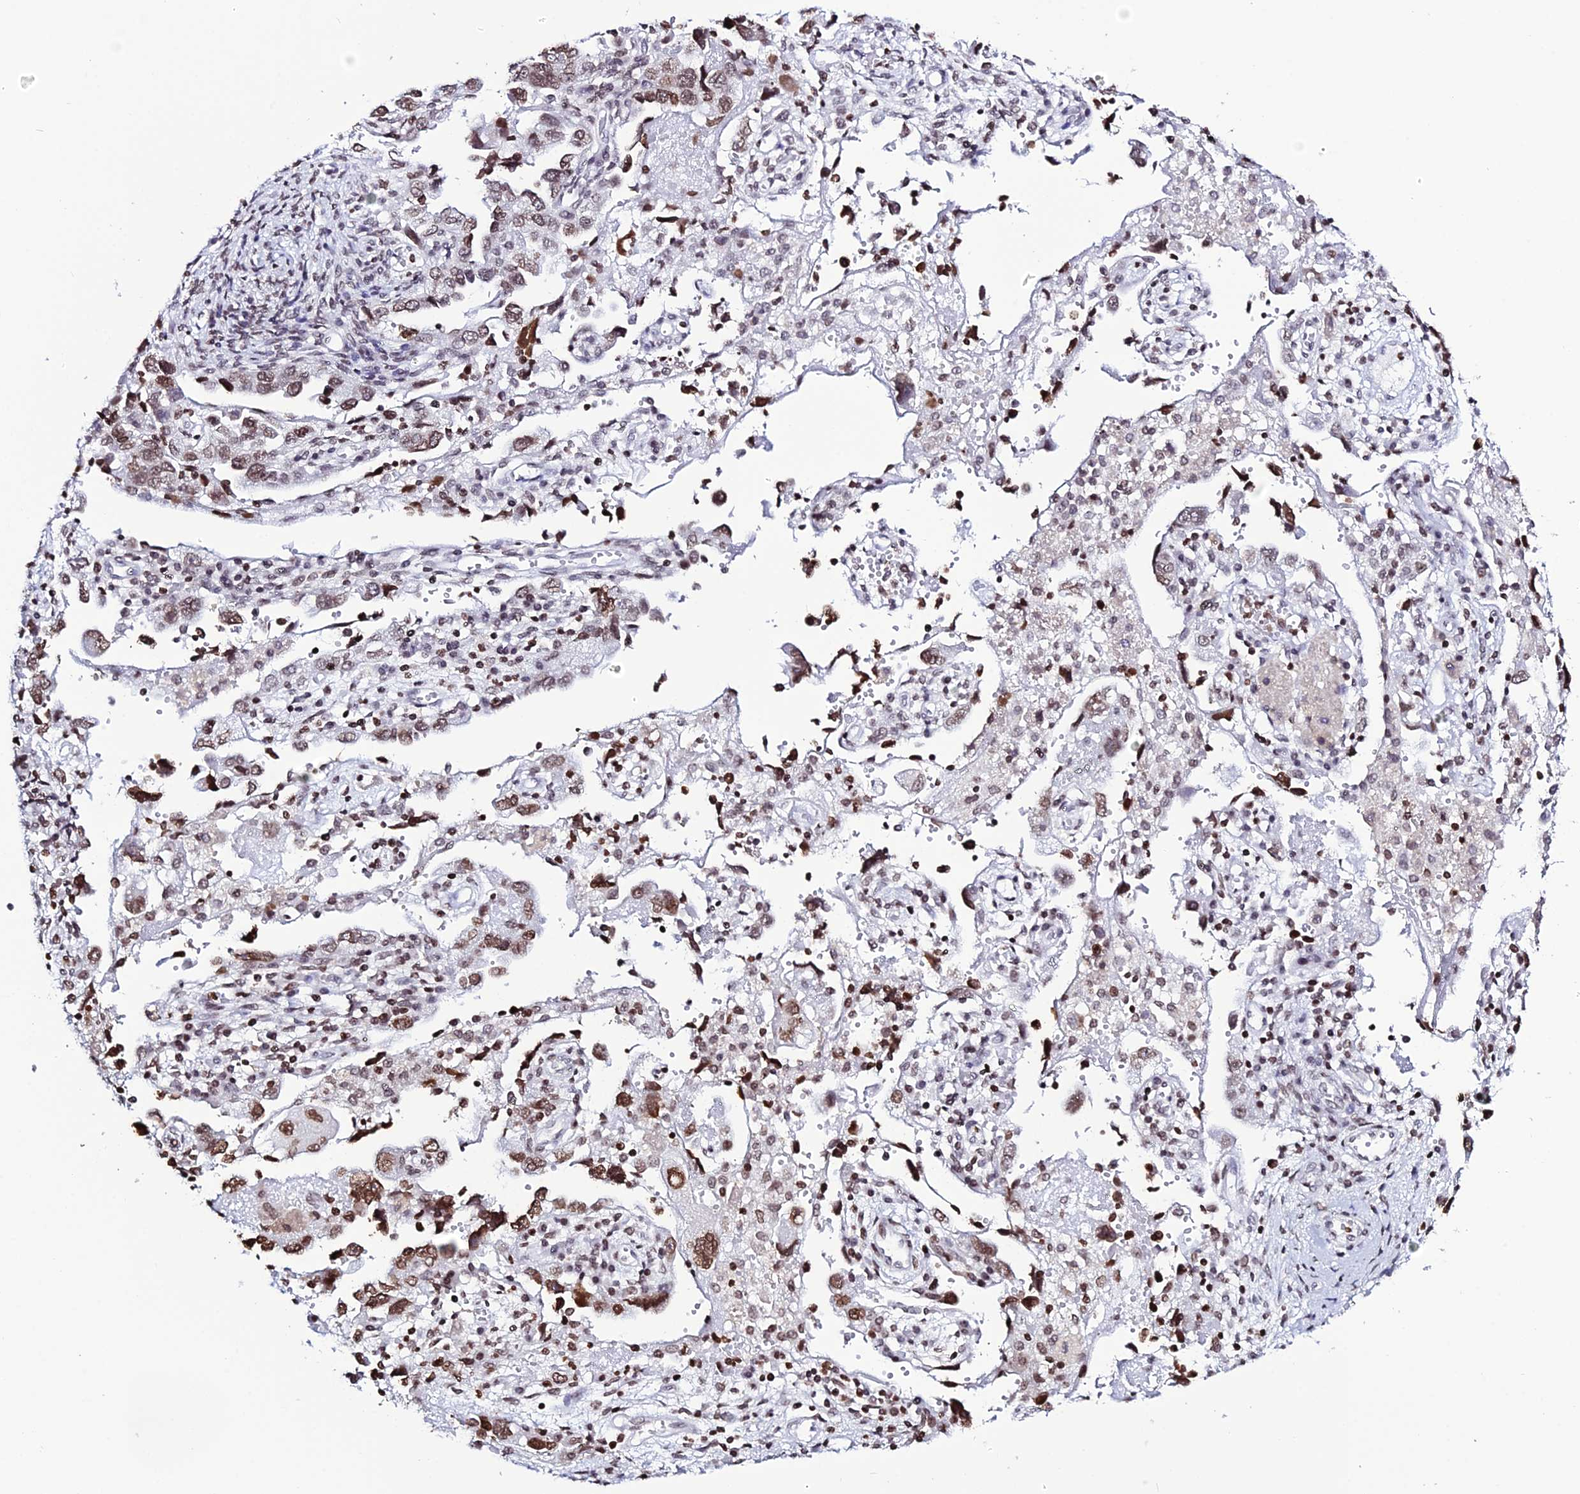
{"staining": {"intensity": "moderate", "quantity": ">75%", "location": "nuclear"}, "tissue": "ovarian cancer", "cell_type": "Tumor cells", "image_type": "cancer", "snomed": [{"axis": "morphology", "description": "Carcinoma, NOS"}, {"axis": "morphology", "description": "Cystadenocarcinoma, serous, NOS"}, {"axis": "topography", "description": "Ovary"}], "caption": "Protein expression analysis of serous cystadenocarcinoma (ovarian) demonstrates moderate nuclear expression in about >75% of tumor cells.", "gene": "MACROH2A2", "patient": {"sex": "female", "age": 69}}